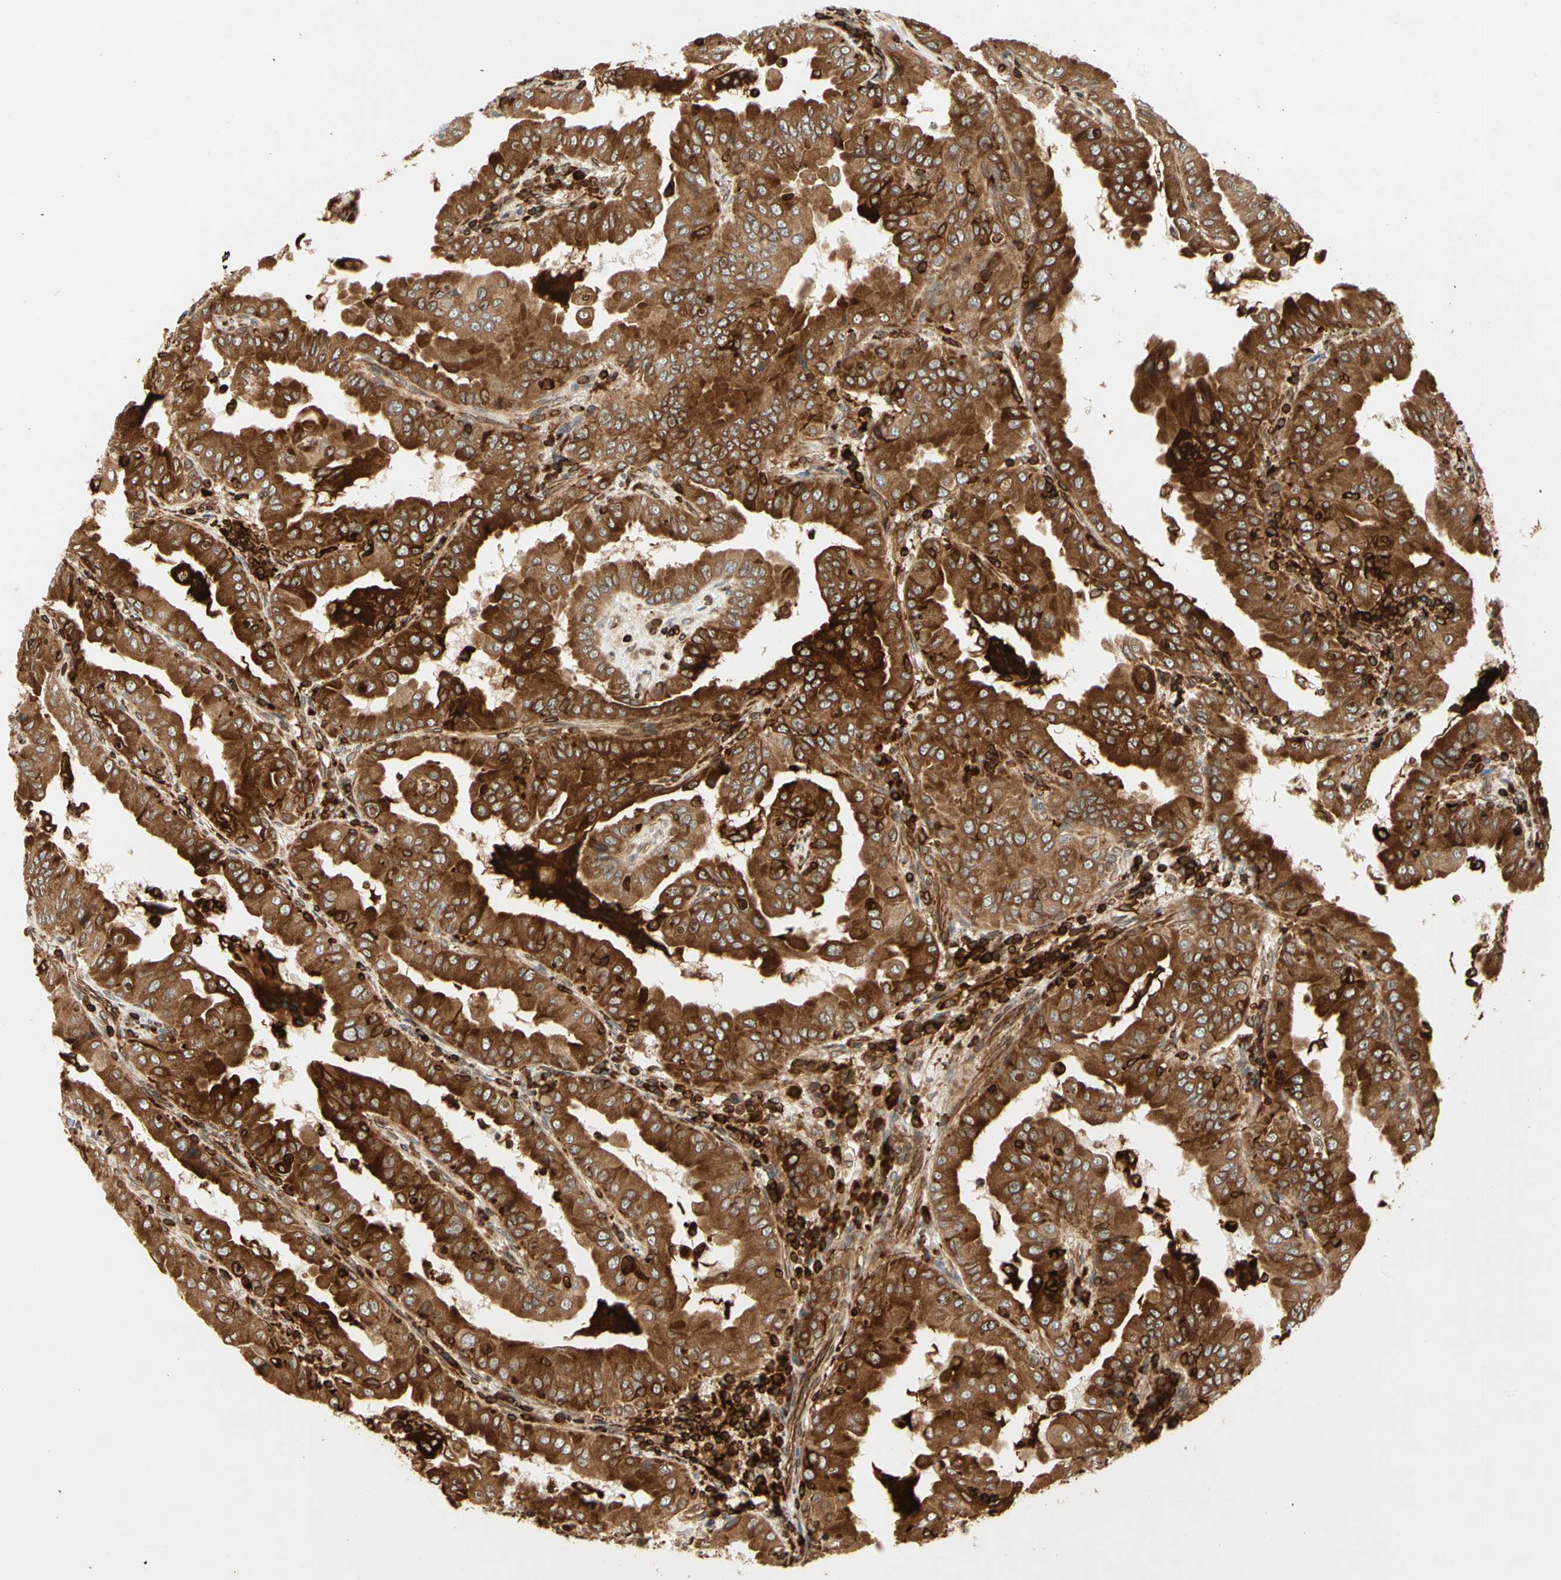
{"staining": {"intensity": "strong", "quantity": ">75%", "location": "cytoplasmic/membranous"}, "tissue": "thyroid cancer", "cell_type": "Tumor cells", "image_type": "cancer", "snomed": [{"axis": "morphology", "description": "Papillary adenocarcinoma, NOS"}, {"axis": "topography", "description": "Thyroid gland"}], "caption": "This image exhibits thyroid cancer stained with IHC to label a protein in brown. The cytoplasmic/membranous of tumor cells show strong positivity for the protein. Nuclei are counter-stained blue.", "gene": "TAPBP", "patient": {"sex": "male", "age": 33}}